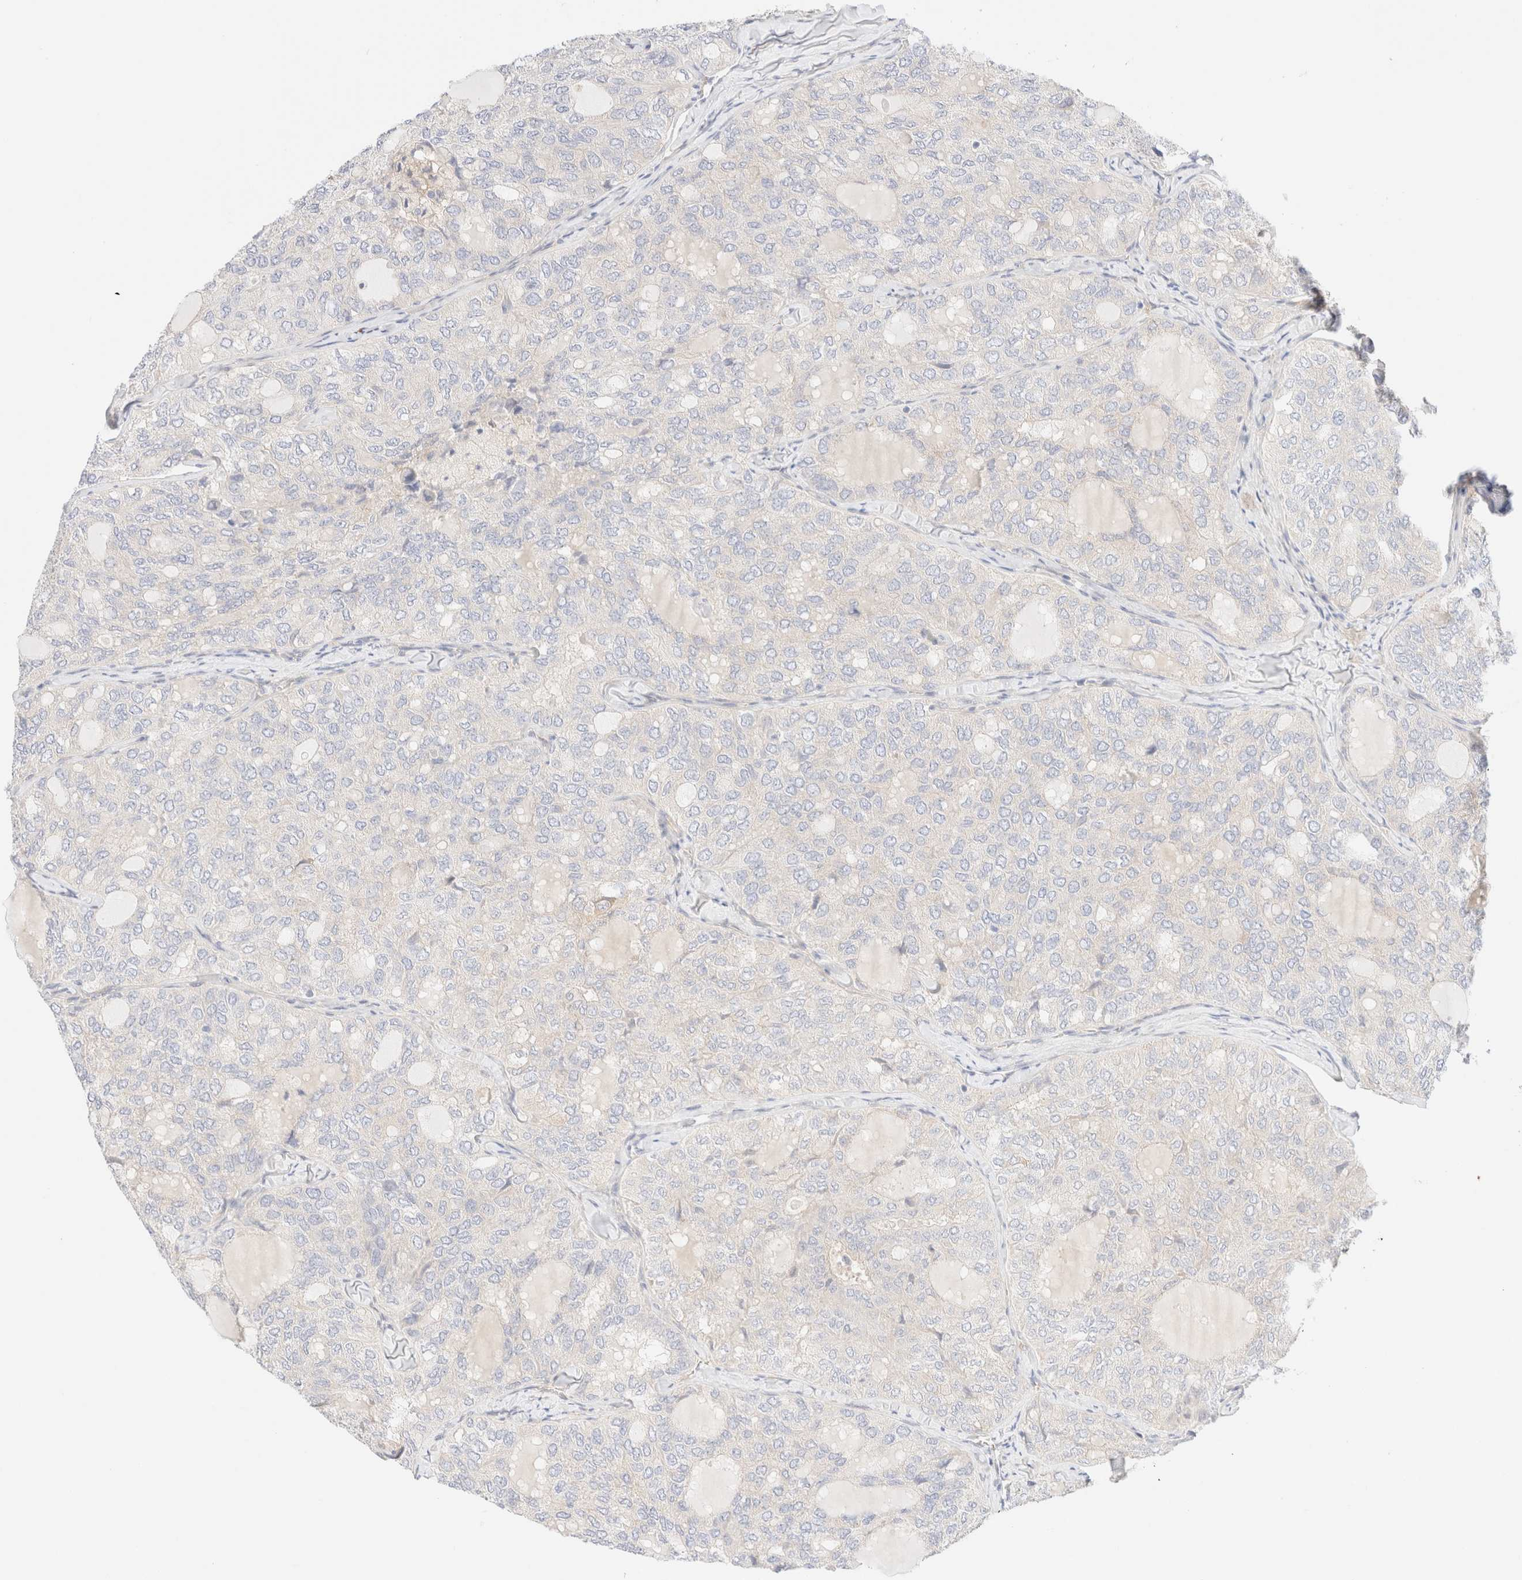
{"staining": {"intensity": "negative", "quantity": "none", "location": "none"}, "tissue": "thyroid cancer", "cell_type": "Tumor cells", "image_type": "cancer", "snomed": [{"axis": "morphology", "description": "Follicular adenoma carcinoma, NOS"}, {"axis": "topography", "description": "Thyroid gland"}], "caption": "Thyroid cancer stained for a protein using immunohistochemistry exhibits no positivity tumor cells.", "gene": "NIBAN2", "patient": {"sex": "male", "age": 75}}